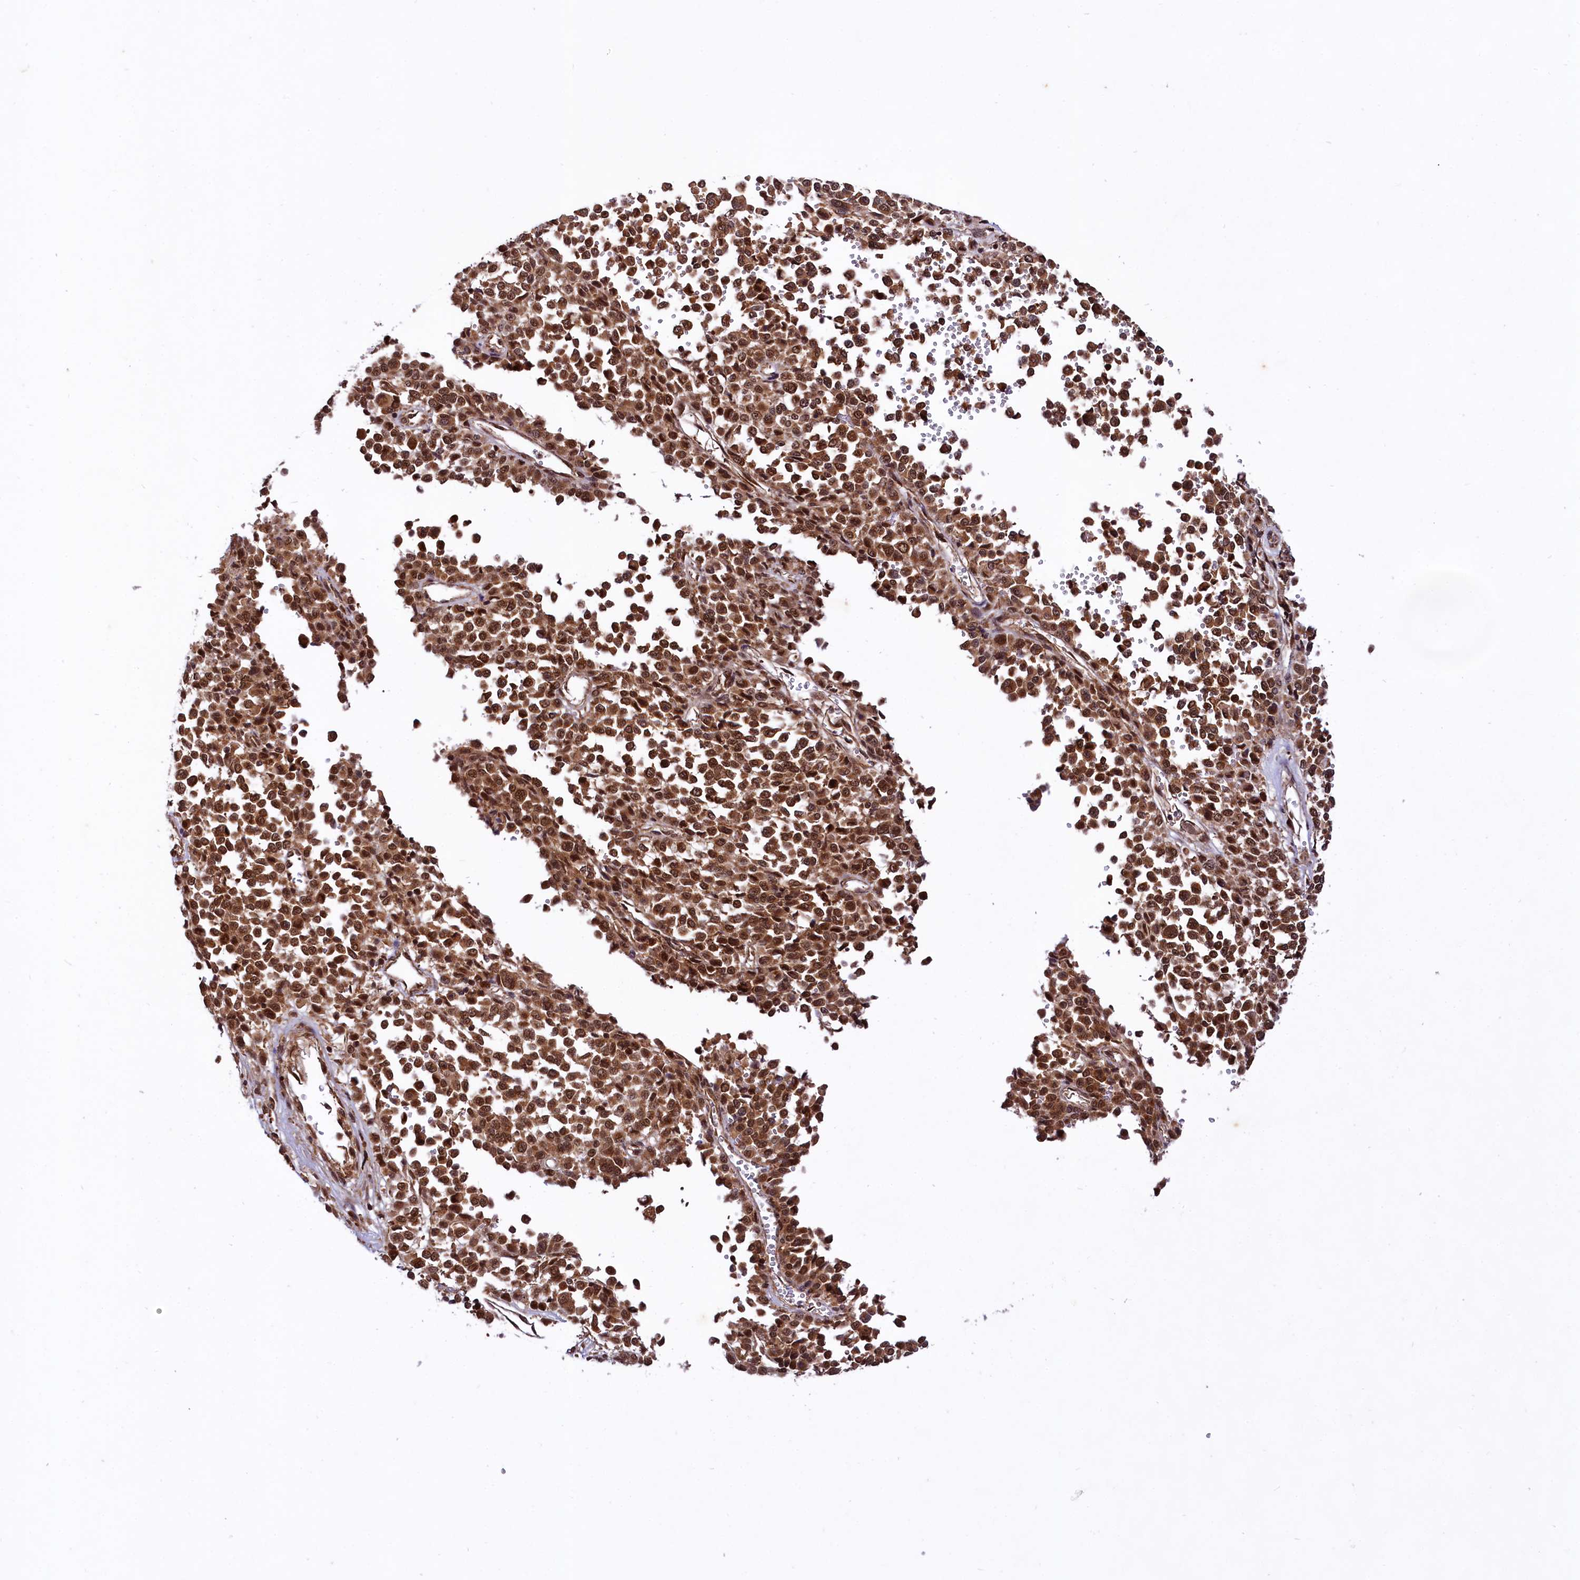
{"staining": {"intensity": "strong", "quantity": ">75%", "location": "cytoplasmic/membranous,nuclear"}, "tissue": "melanoma", "cell_type": "Tumor cells", "image_type": "cancer", "snomed": [{"axis": "morphology", "description": "Malignant melanoma, Metastatic site"}, {"axis": "topography", "description": "Pancreas"}], "caption": "Malignant melanoma (metastatic site) tissue reveals strong cytoplasmic/membranous and nuclear expression in about >75% of tumor cells", "gene": "UBE3A", "patient": {"sex": "female", "age": 30}}